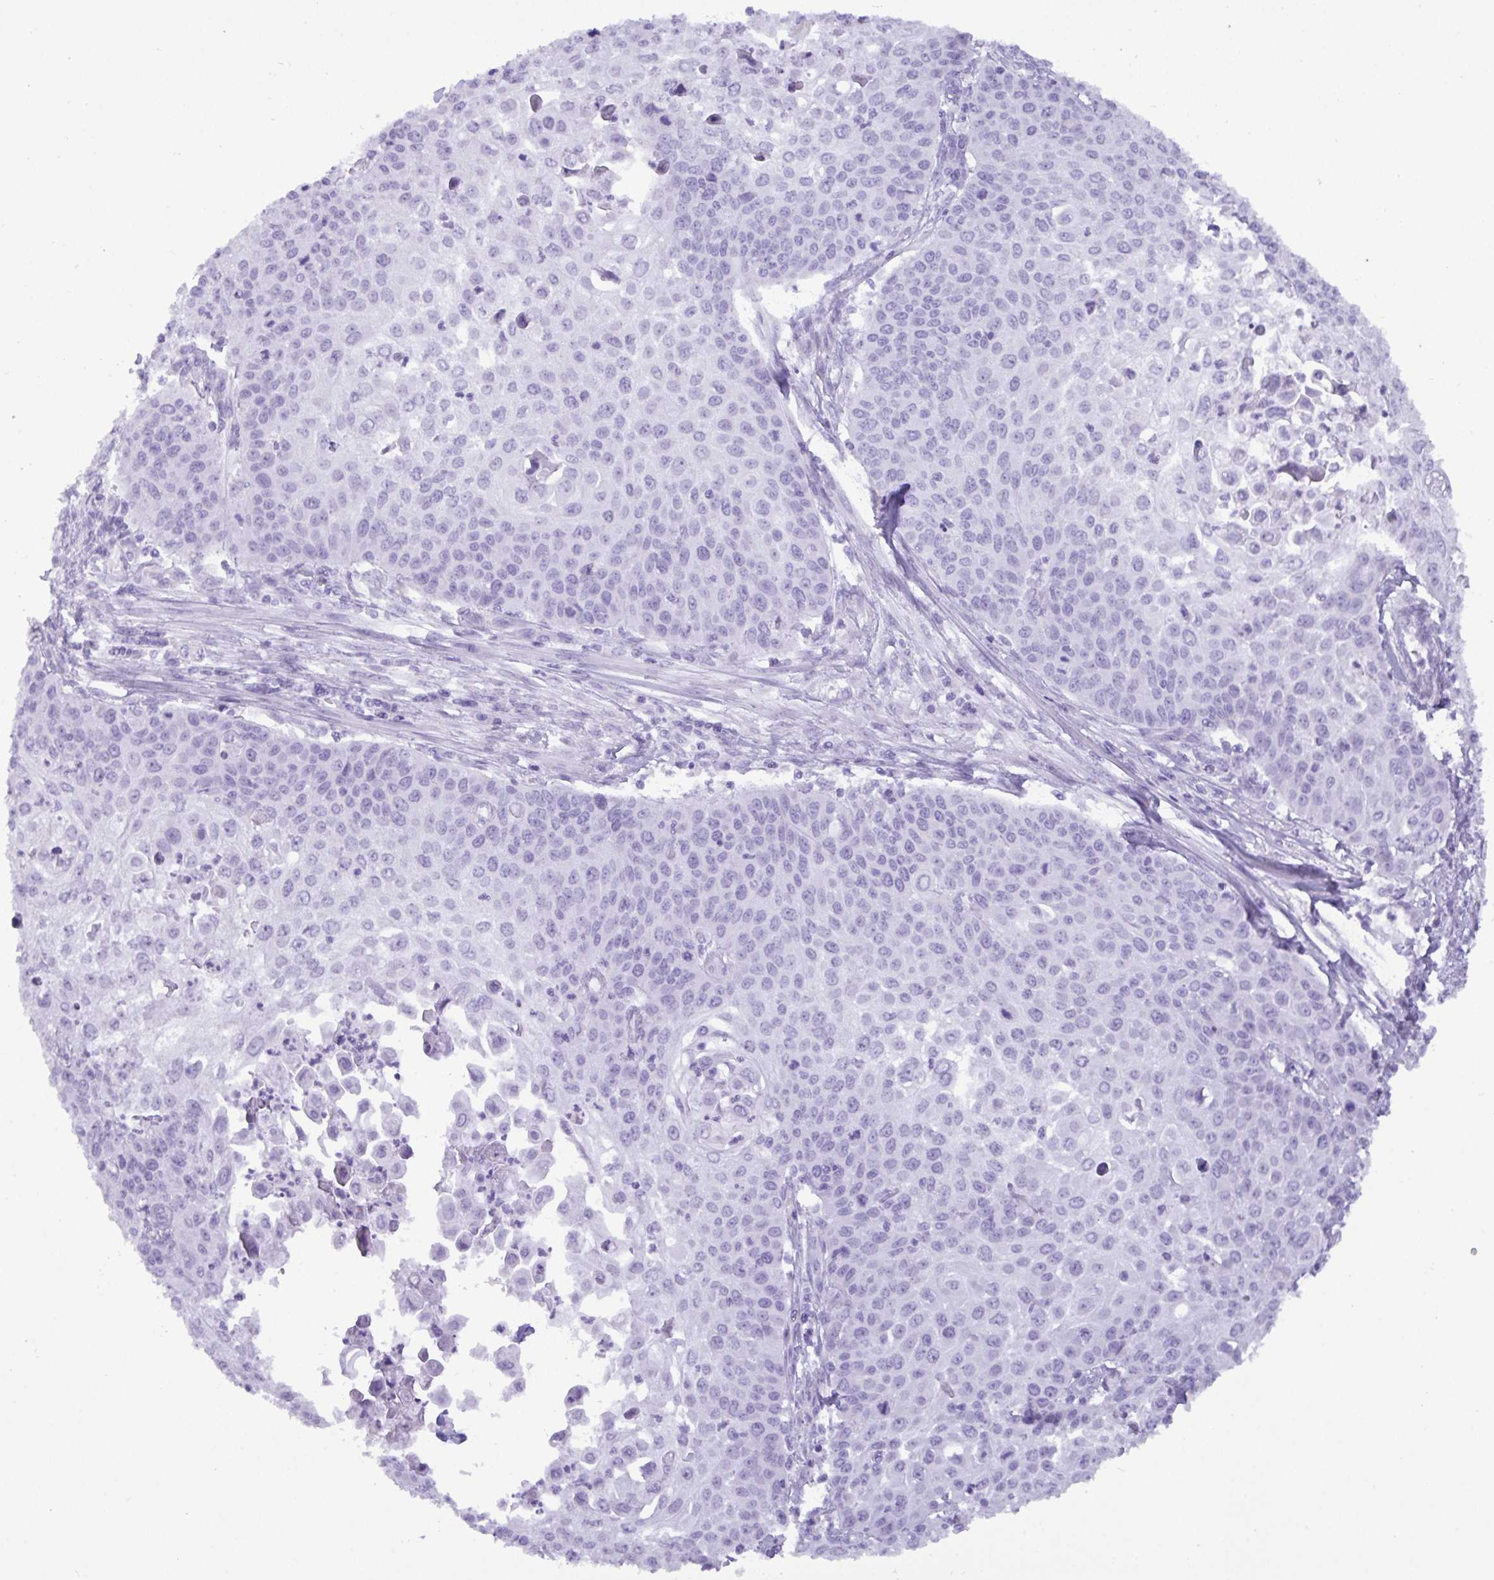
{"staining": {"intensity": "negative", "quantity": "none", "location": "none"}, "tissue": "cervical cancer", "cell_type": "Tumor cells", "image_type": "cancer", "snomed": [{"axis": "morphology", "description": "Squamous cell carcinoma, NOS"}, {"axis": "topography", "description": "Cervix"}], "caption": "Tumor cells are negative for brown protein staining in cervical cancer (squamous cell carcinoma). (DAB (3,3'-diaminobenzidine) immunohistochemistry visualized using brightfield microscopy, high magnification).", "gene": "C4orf33", "patient": {"sex": "female", "age": 65}}